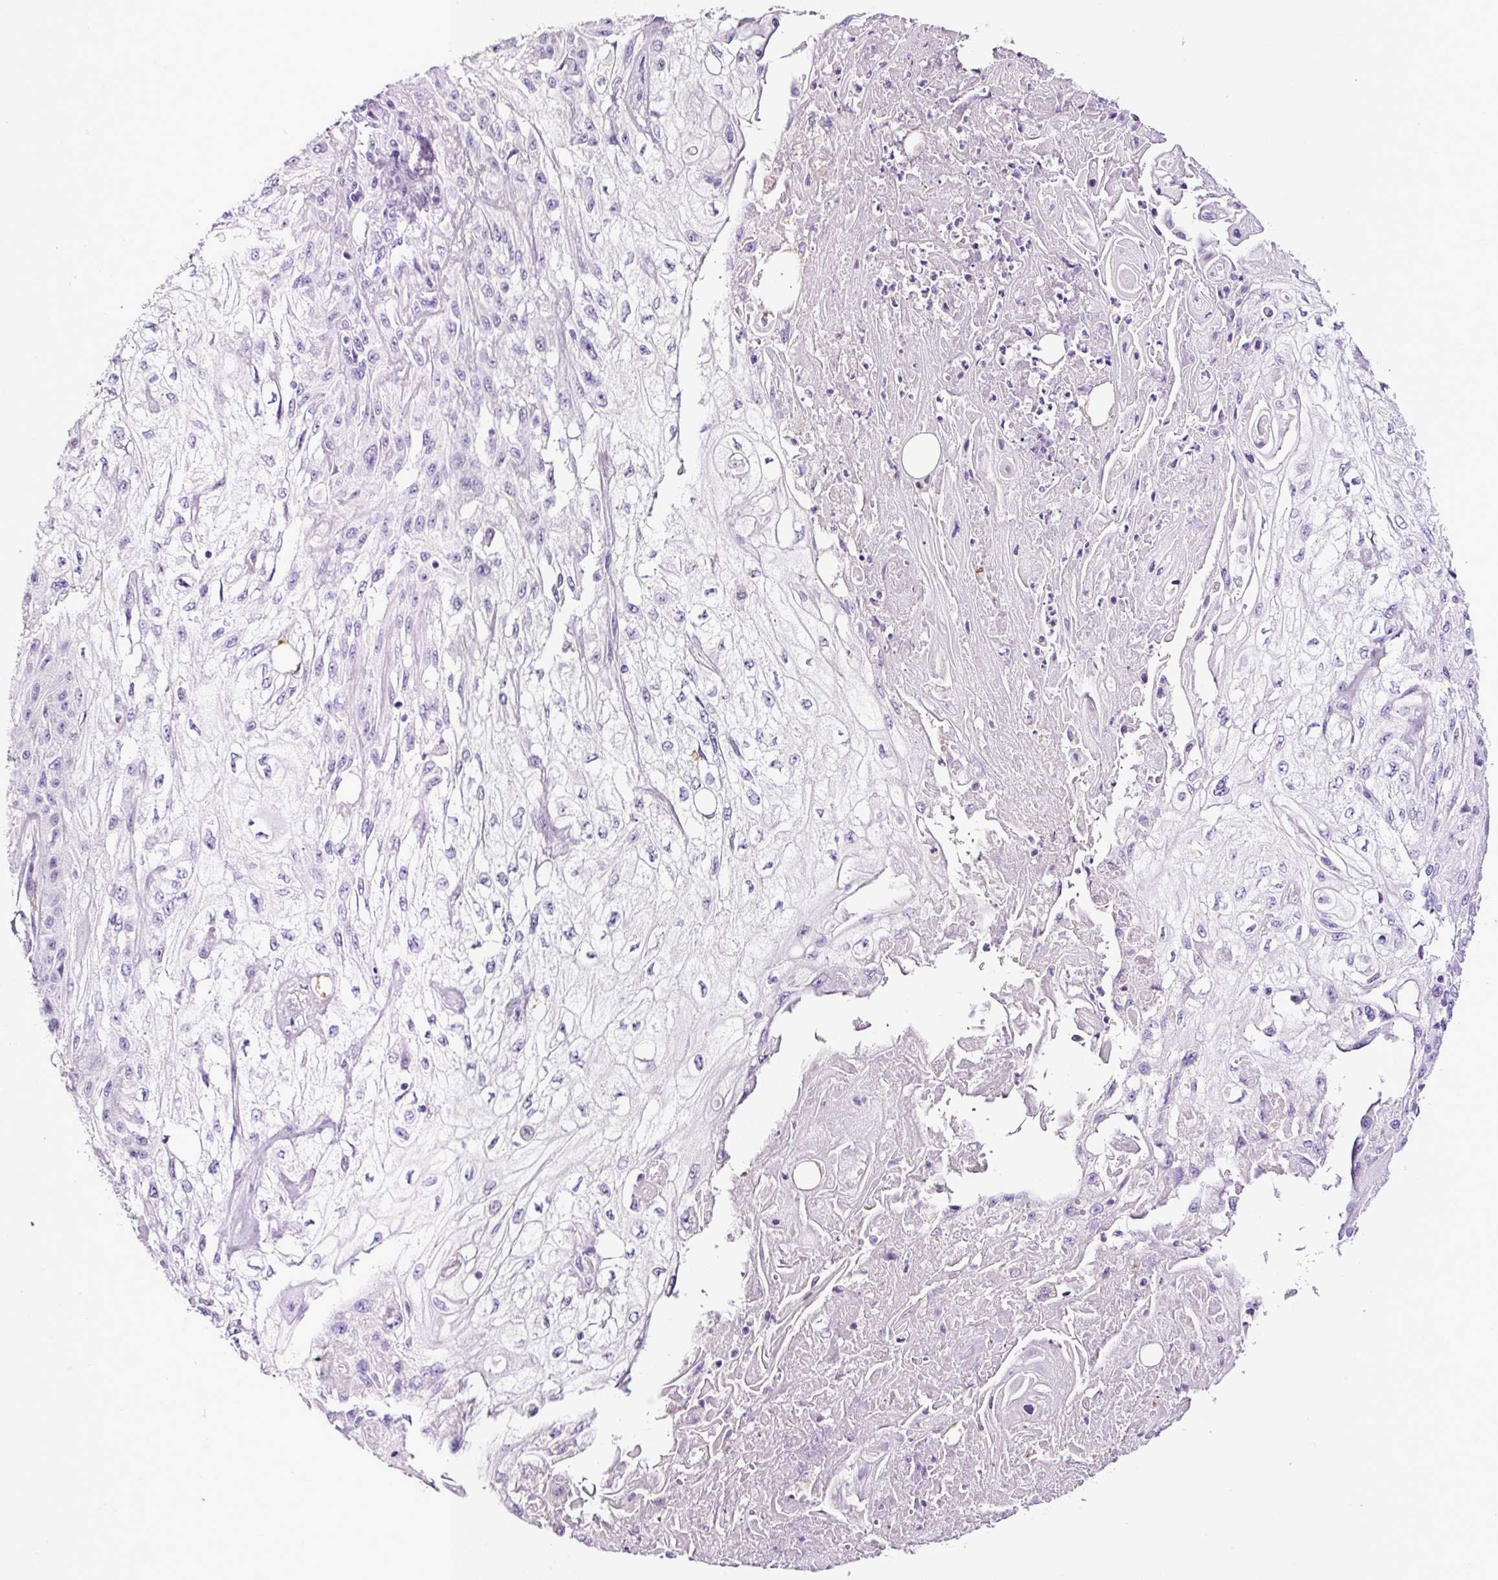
{"staining": {"intensity": "negative", "quantity": "none", "location": "none"}, "tissue": "skin cancer", "cell_type": "Tumor cells", "image_type": "cancer", "snomed": [{"axis": "morphology", "description": "Squamous cell carcinoma, NOS"}, {"axis": "morphology", "description": "Squamous cell carcinoma, metastatic, NOS"}, {"axis": "topography", "description": "Skin"}, {"axis": "topography", "description": "Lymph node"}], "caption": "Tumor cells are negative for brown protein staining in skin cancer.", "gene": "SP8", "patient": {"sex": "male", "age": 75}}